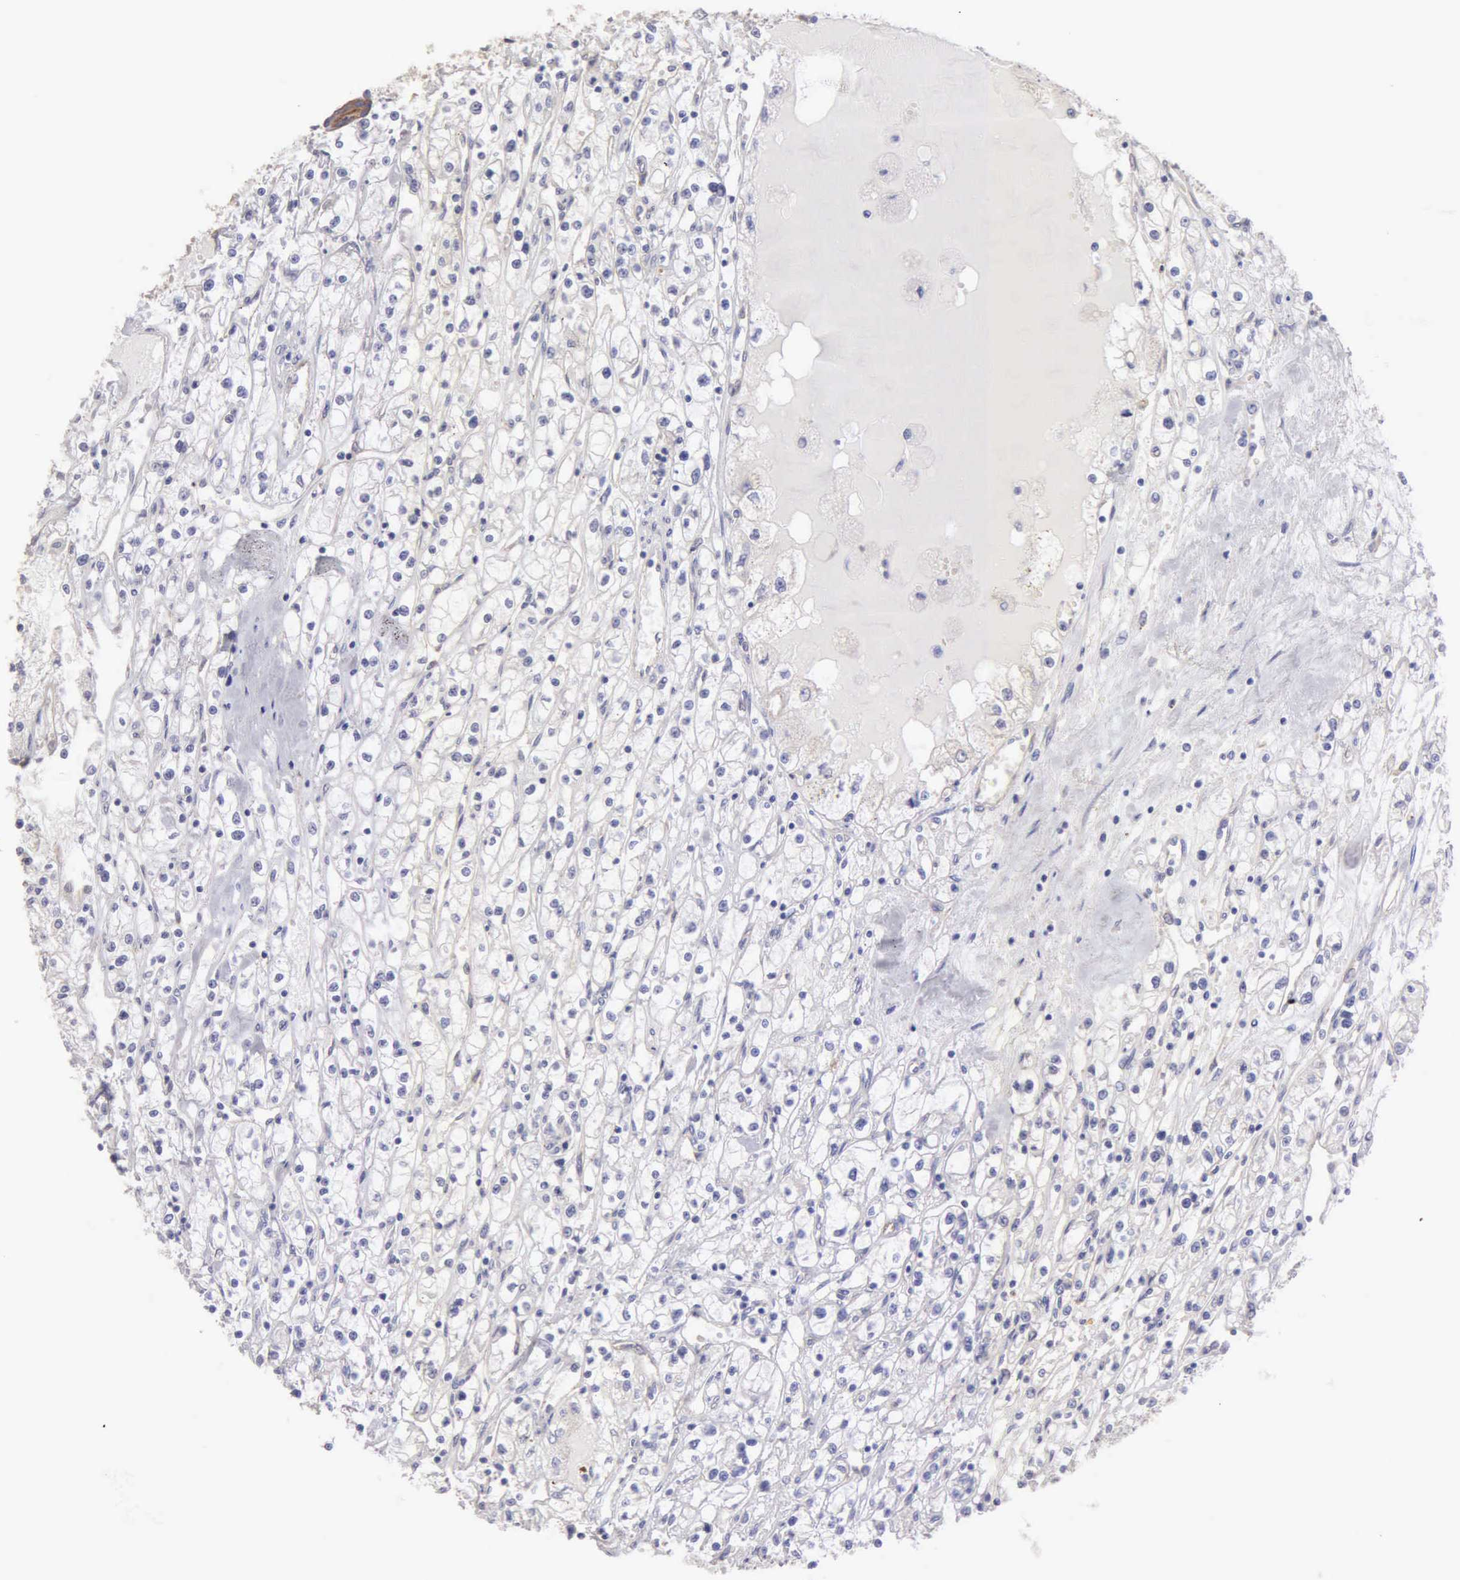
{"staining": {"intensity": "negative", "quantity": "none", "location": "none"}, "tissue": "renal cancer", "cell_type": "Tumor cells", "image_type": "cancer", "snomed": [{"axis": "morphology", "description": "Adenocarcinoma, NOS"}, {"axis": "topography", "description": "Kidney"}], "caption": "IHC of human renal adenocarcinoma exhibits no positivity in tumor cells. (DAB (3,3'-diaminobenzidine) IHC visualized using brightfield microscopy, high magnification).", "gene": "APP", "patient": {"sex": "male", "age": 56}}